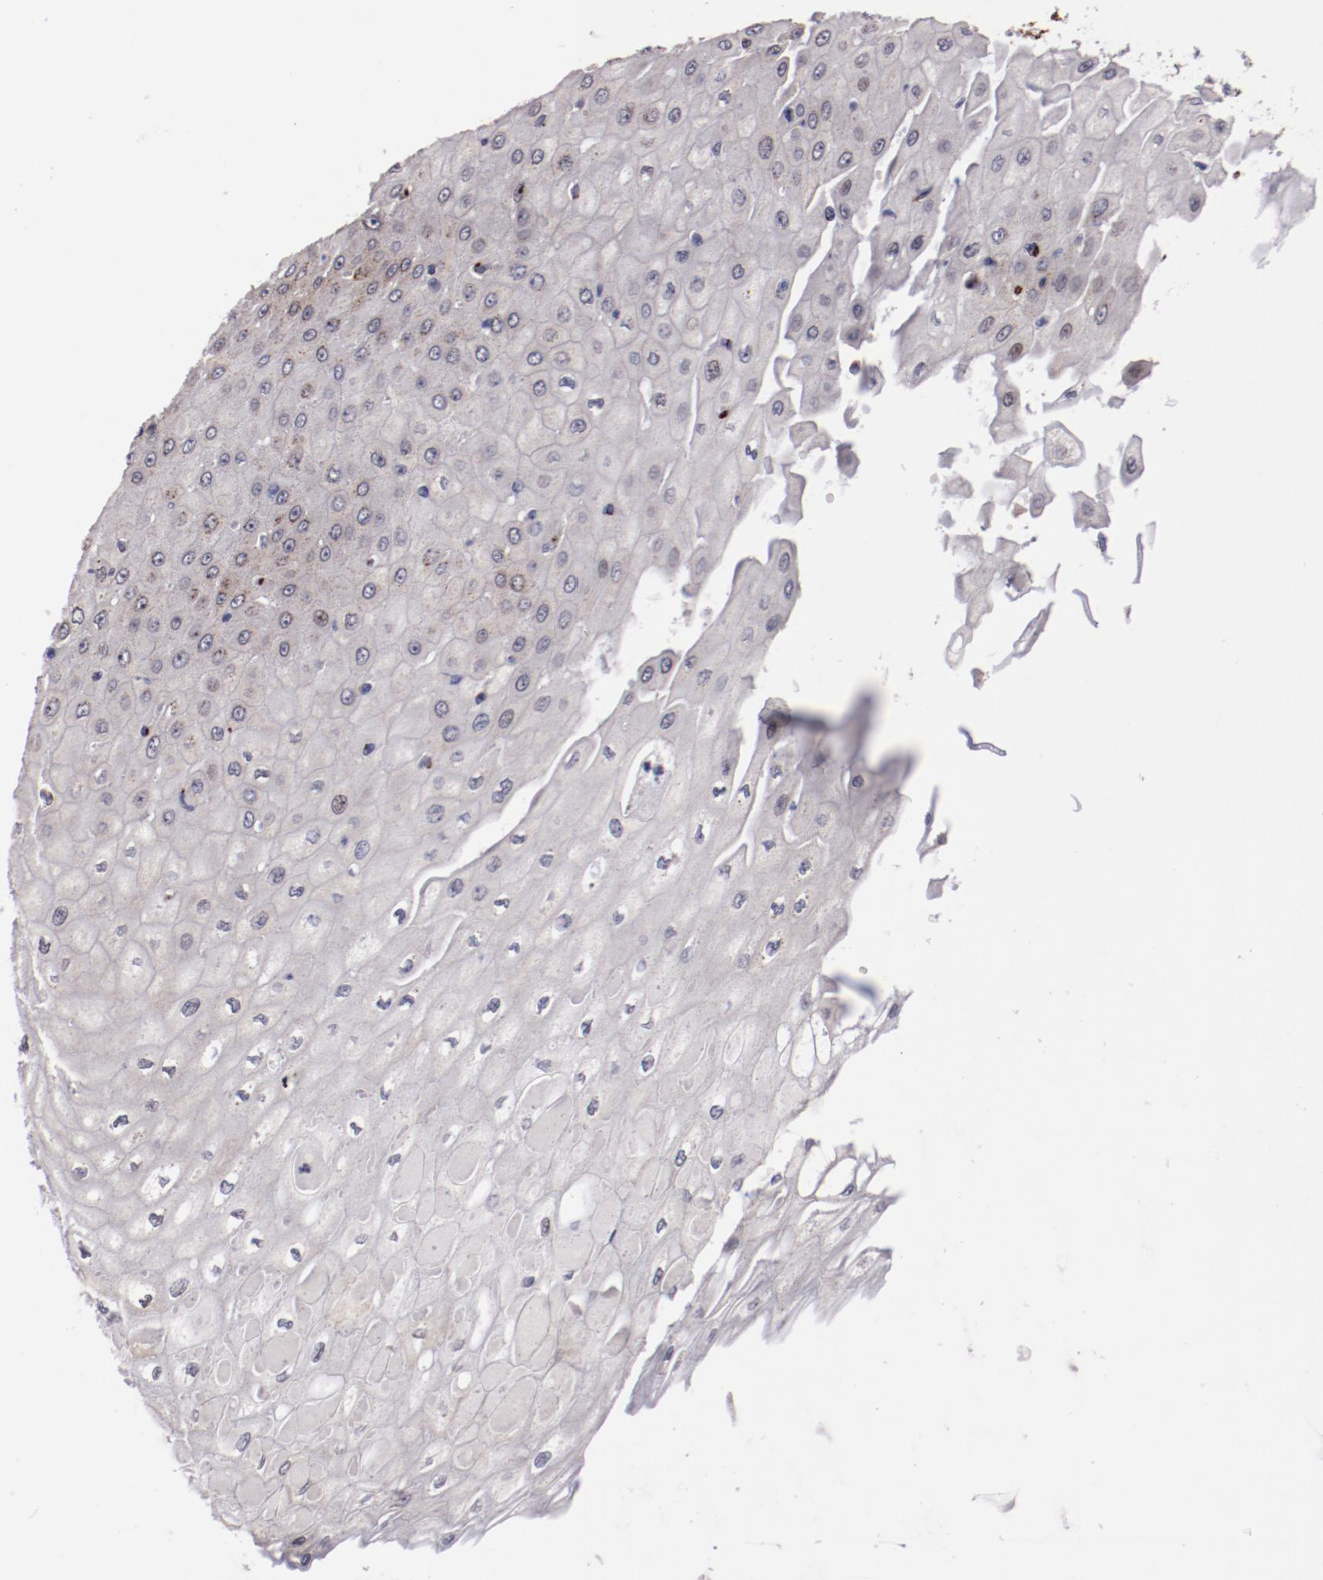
{"staining": {"intensity": "moderate", "quantity": "<25%", "location": "cytoplasmic/membranous"}, "tissue": "esophagus", "cell_type": "Squamous epithelial cells", "image_type": "normal", "snomed": [{"axis": "morphology", "description": "Normal tissue, NOS"}, {"axis": "topography", "description": "Esophagus"}], "caption": "An image of esophagus stained for a protein exhibits moderate cytoplasmic/membranous brown staining in squamous epithelial cells. (DAB IHC with brightfield microscopy, high magnification).", "gene": "GOLIM4", "patient": {"sex": "male", "age": 65}}